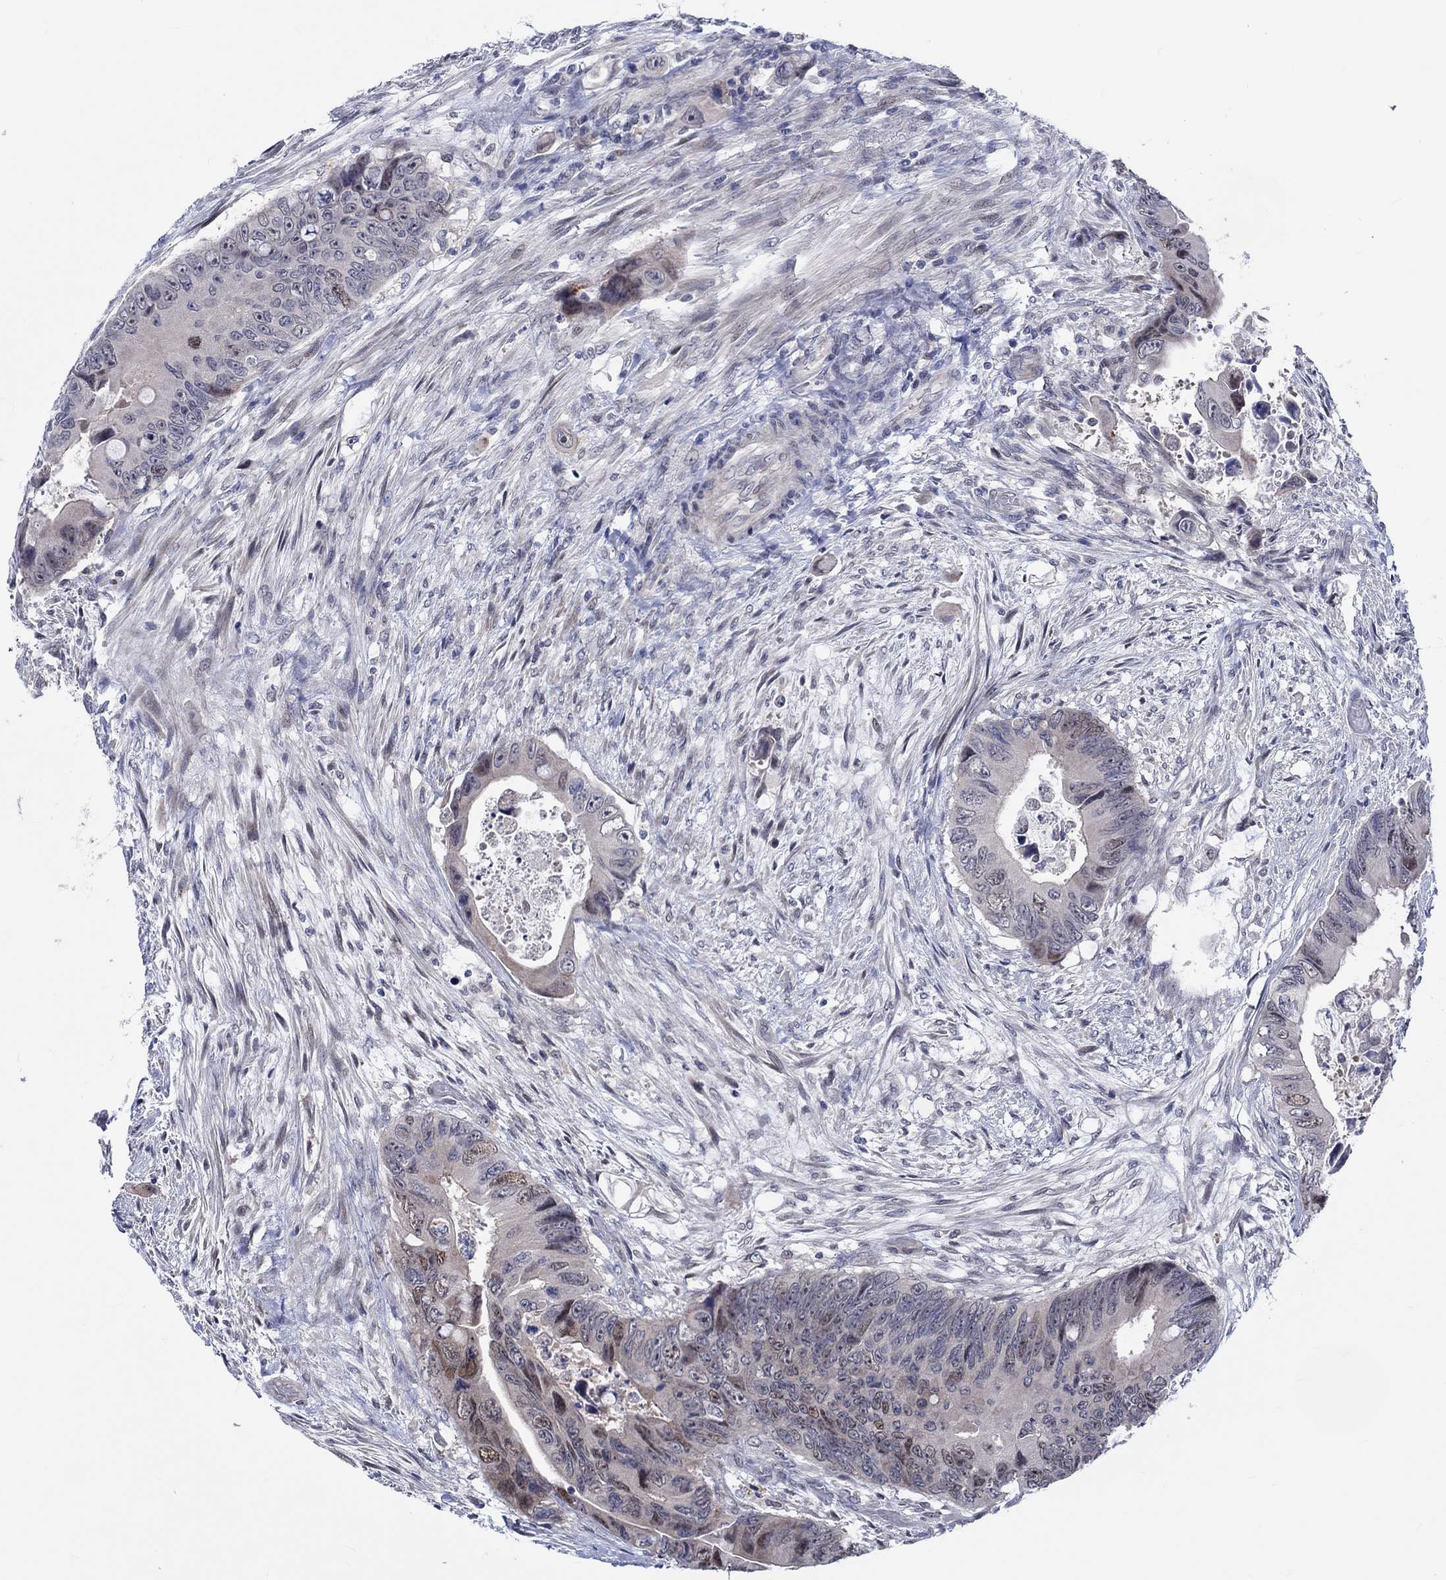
{"staining": {"intensity": "moderate", "quantity": "<25%", "location": "nuclear"}, "tissue": "colorectal cancer", "cell_type": "Tumor cells", "image_type": "cancer", "snomed": [{"axis": "morphology", "description": "Adenocarcinoma, NOS"}, {"axis": "topography", "description": "Rectum"}], "caption": "Colorectal adenocarcinoma stained with a brown dye exhibits moderate nuclear positive staining in approximately <25% of tumor cells.", "gene": "E2F8", "patient": {"sex": "male", "age": 63}}